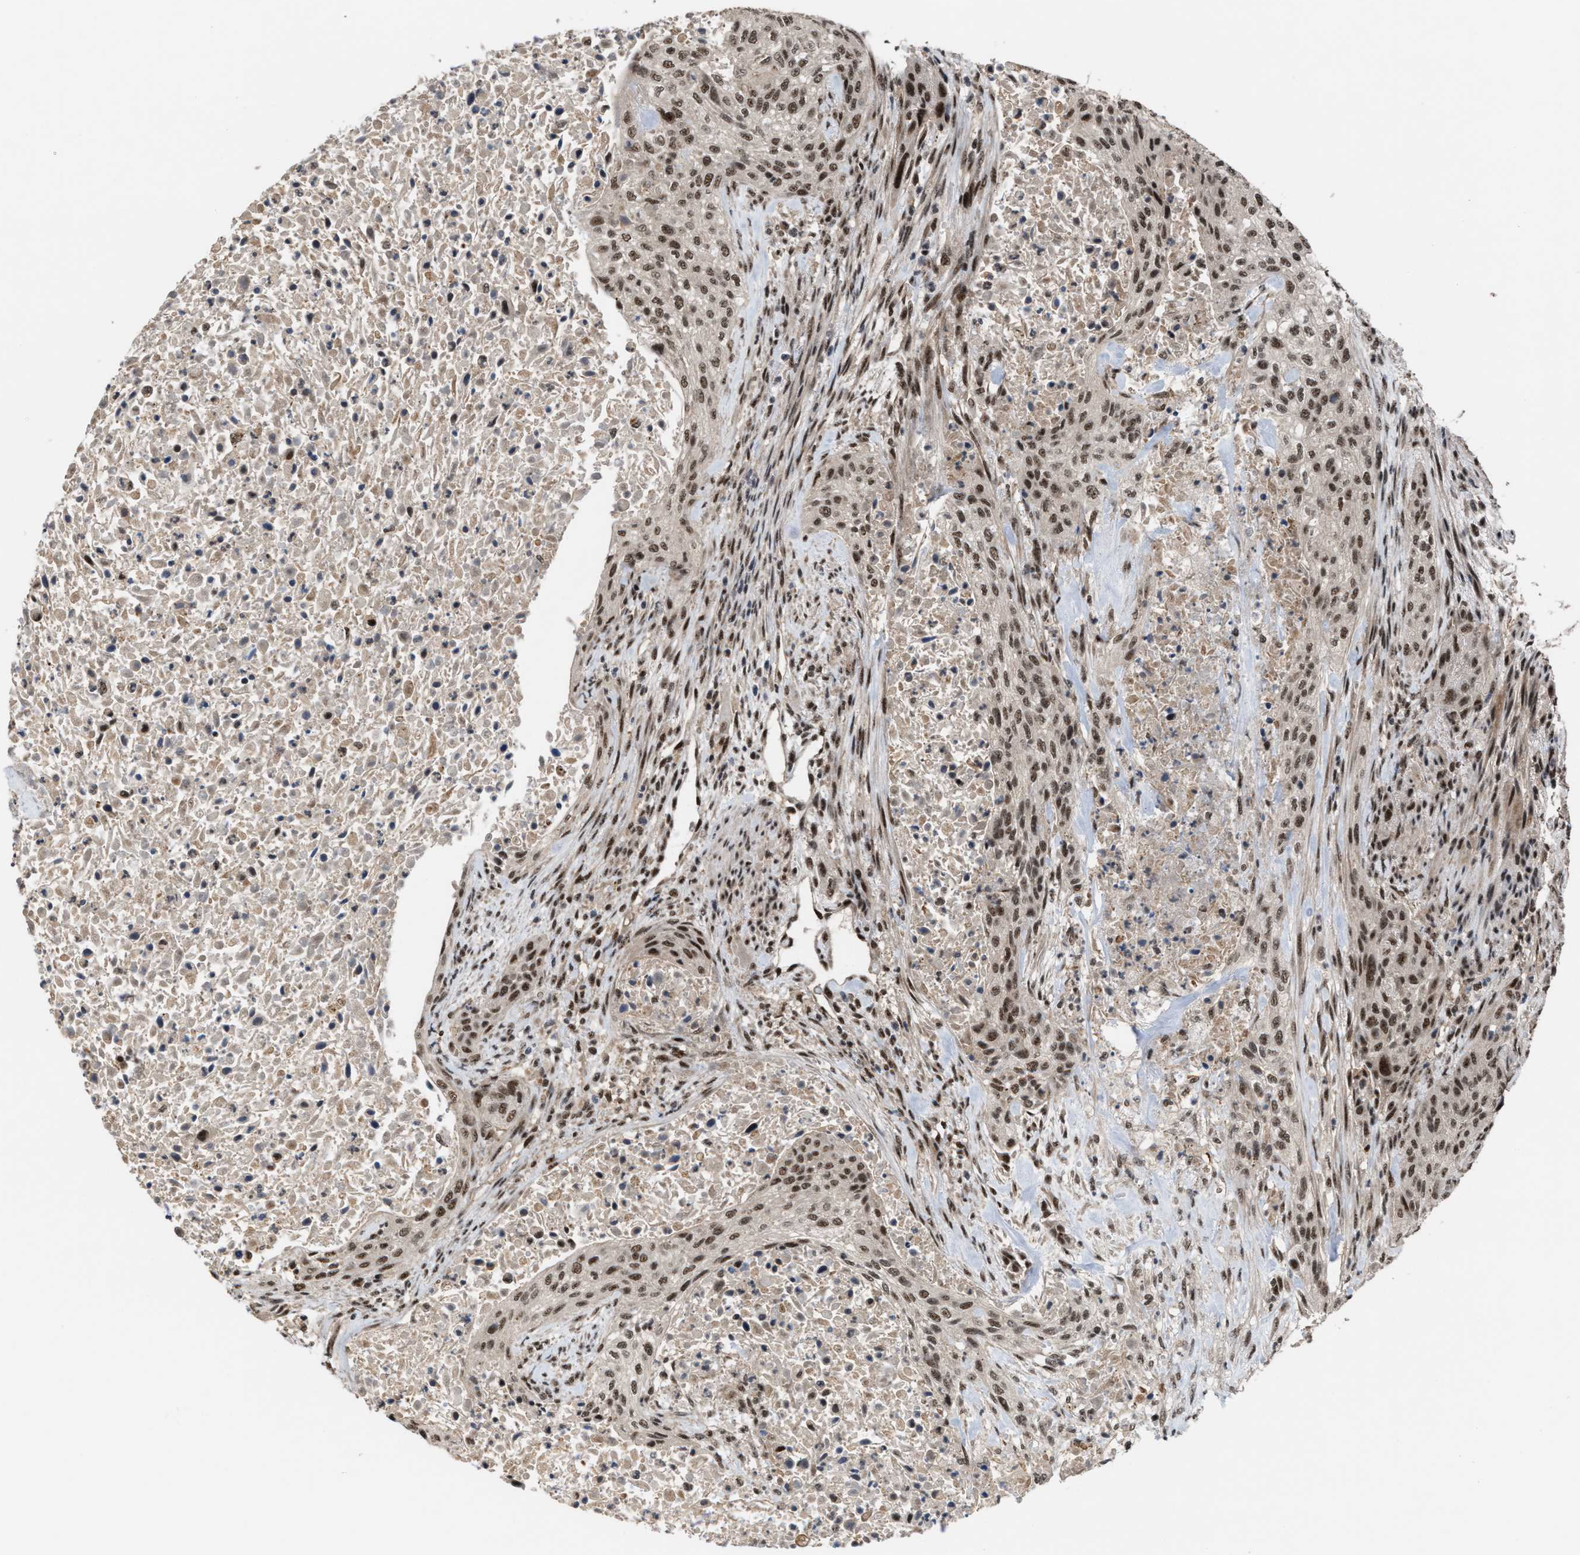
{"staining": {"intensity": "strong", "quantity": ">75%", "location": "nuclear"}, "tissue": "urothelial cancer", "cell_type": "Tumor cells", "image_type": "cancer", "snomed": [{"axis": "morphology", "description": "Urothelial carcinoma, Low grade"}, {"axis": "morphology", "description": "Urothelial carcinoma, High grade"}, {"axis": "topography", "description": "Urinary bladder"}], "caption": "Immunohistochemistry (IHC) of urothelial carcinoma (low-grade) exhibits high levels of strong nuclear staining in about >75% of tumor cells. (DAB = brown stain, brightfield microscopy at high magnification).", "gene": "PRPF4", "patient": {"sex": "male", "age": 35}}